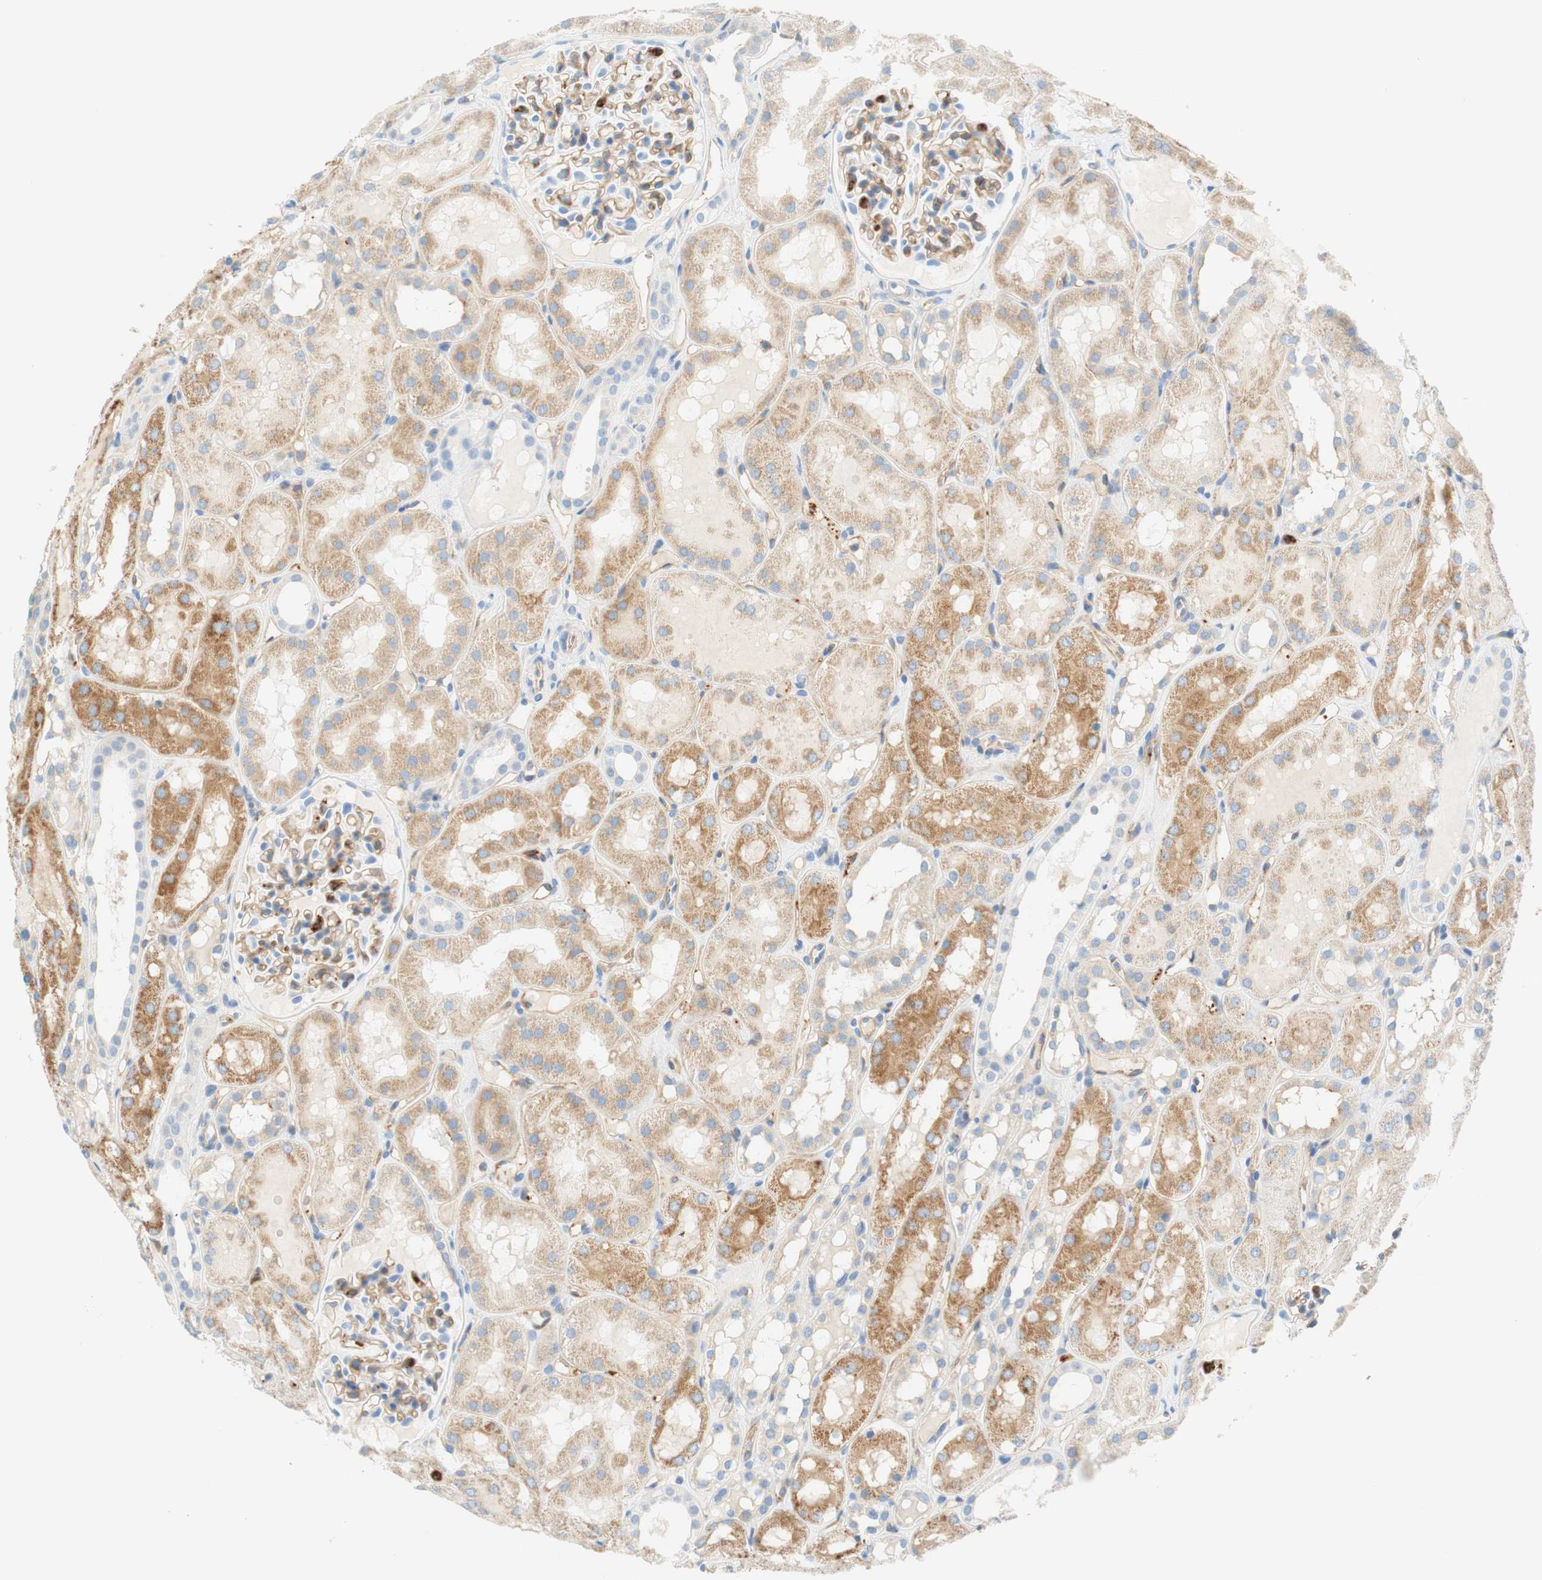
{"staining": {"intensity": "moderate", "quantity": "25%-75%", "location": "cytoplasmic/membranous,nuclear"}, "tissue": "kidney", "cell_type": "Cells in glomeruli", "image_type": "normal", "snomed": [{"axis": "morphology", "description": "Normal tissue, NOS"}, {"axis": "topography", "description": "Kidney"}, {"axis": "topography", "description": "Urinary bladder"}], "caption": "IHC of unremarkable human kidney displays medium levels of moderate cytoplasmic/membranous,nuclear staining in approximately 25%-75% of cells in glomeruli.", "gene": "STOM", "patient": {"sex": "male", "age": 16}}